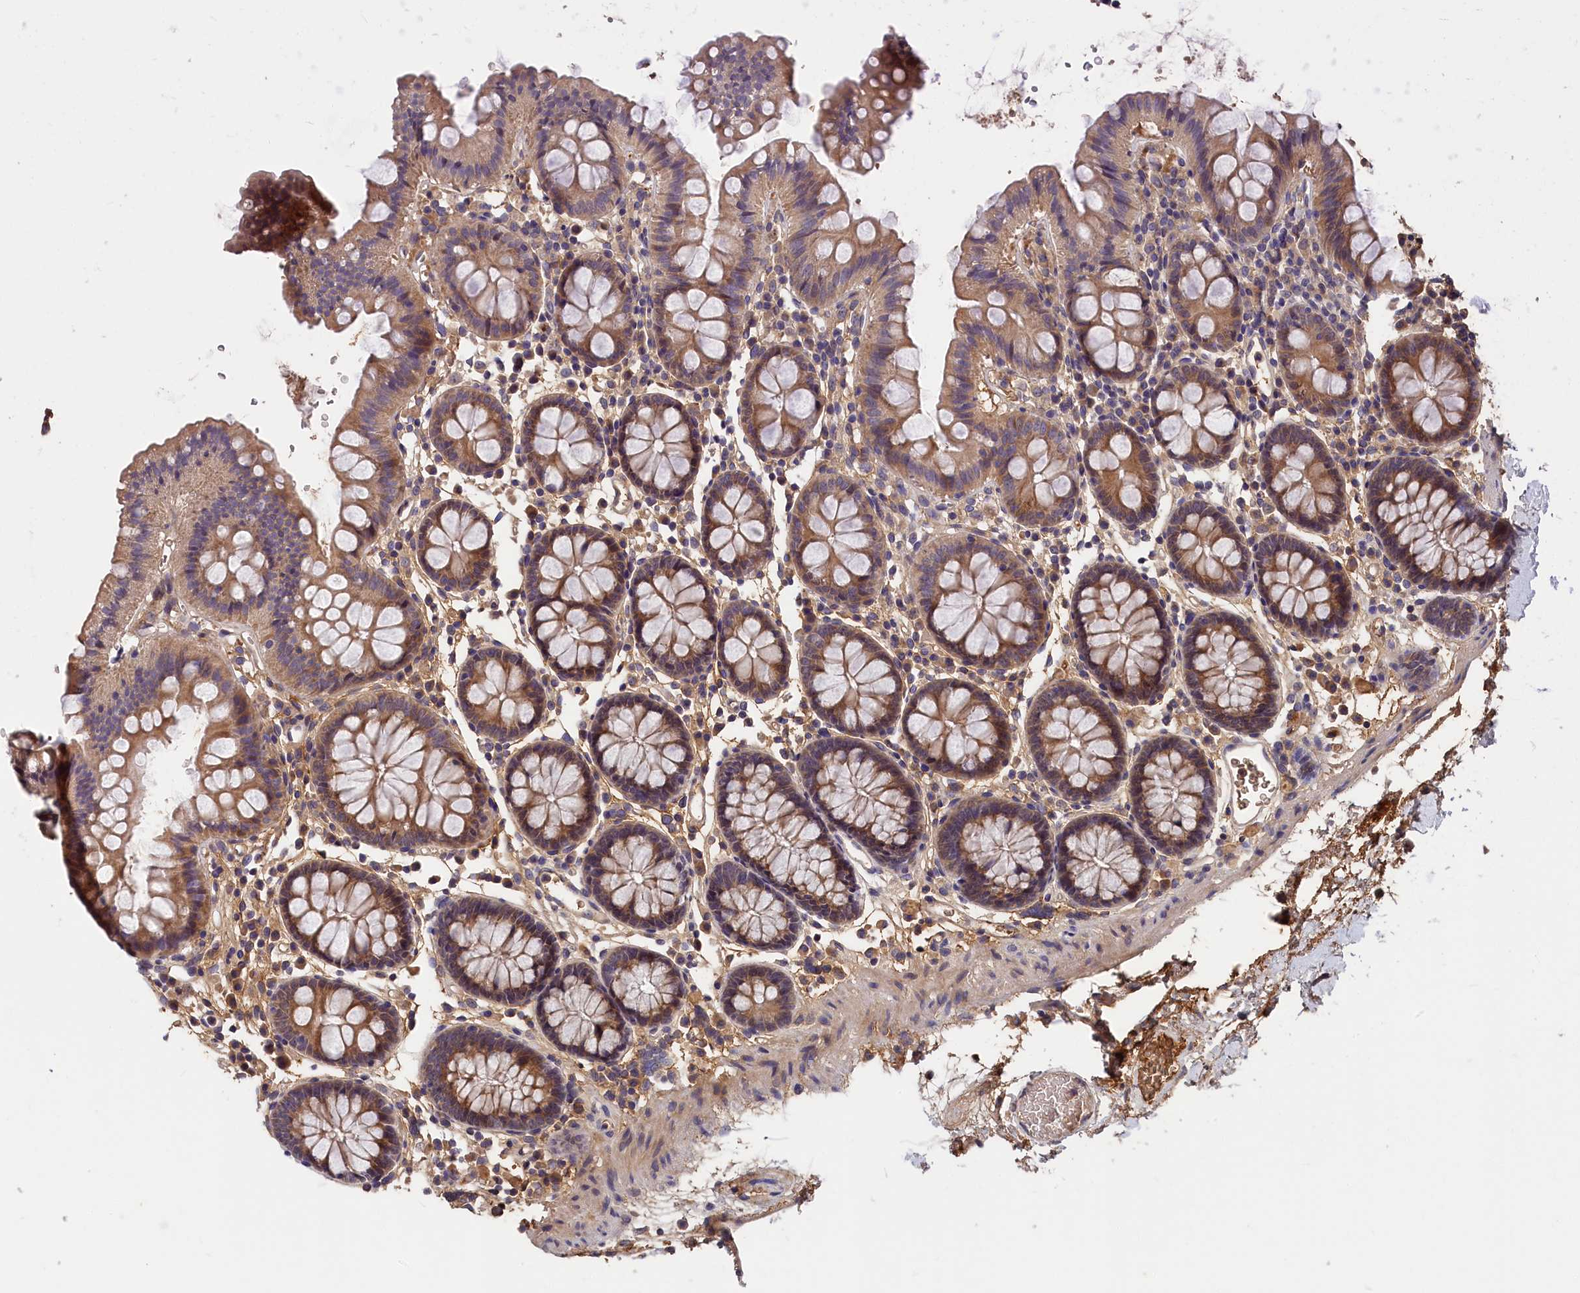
{"staining": {"intensity": "moderate", "quantity": ">75%", "location": "cytoplasmic/membranous"}, "tissue": "colon", "cell_type": "Endothelial cells", "image_type": "normal", "snomed": [{"axis": "morphology", "description": "Normal tissue, NOS"}, {"axis": "topography", "description": "Colon"}], "caption": "Moderate cytoplasmic/membranous staining for a protein is appreciated in approximately >75% of endothelial cells of normal colon using immunohistochemistry (IHC).", "gene": "ITIH1", "patient": {"sex": "male", "age": 75}}